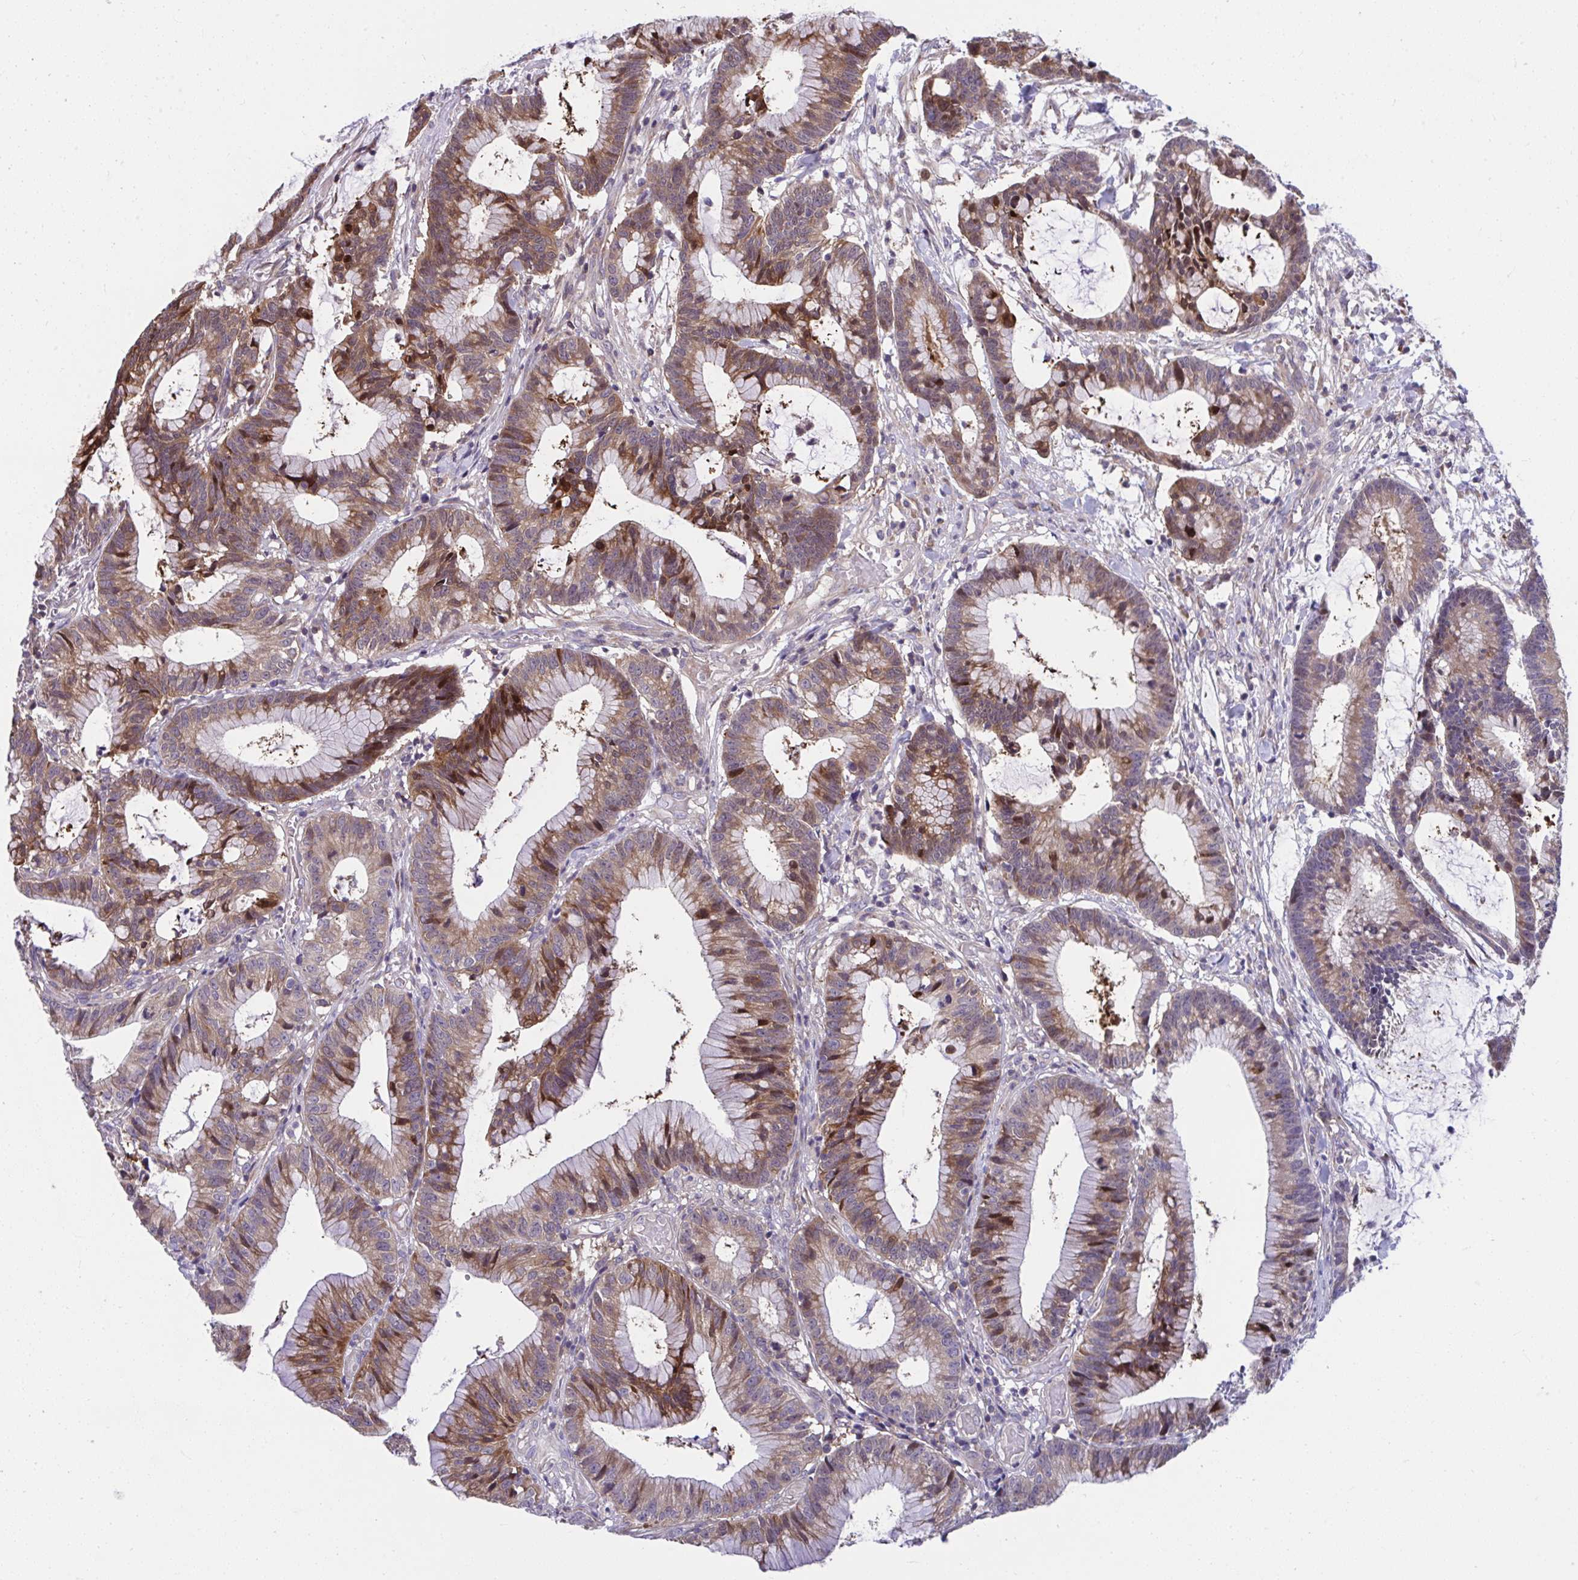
{"staining": {"intensity": "moderate", "quantity": ">75%", "location": "cytoplasmic/membranous"}, "tissue": "colorectal cancer", "cell_type": "Tumor cells", "image_type": "cancer", "snomed": [{"axis": "morphology", "description": "Adenocarcinoma, NOS"}, {"axis": "topography", "description": "Colon"}], "caption": "Protein expression analysis of colorectal cancer (adenocarcinoma) shows moderate cytoplasmic/membranous positivity in approximately >75% of tumor cells. (IHC, brightfield microscopy, high magnification).", "gene": "PCDHB7", "patient": {"sex": "female", "age": 78}}